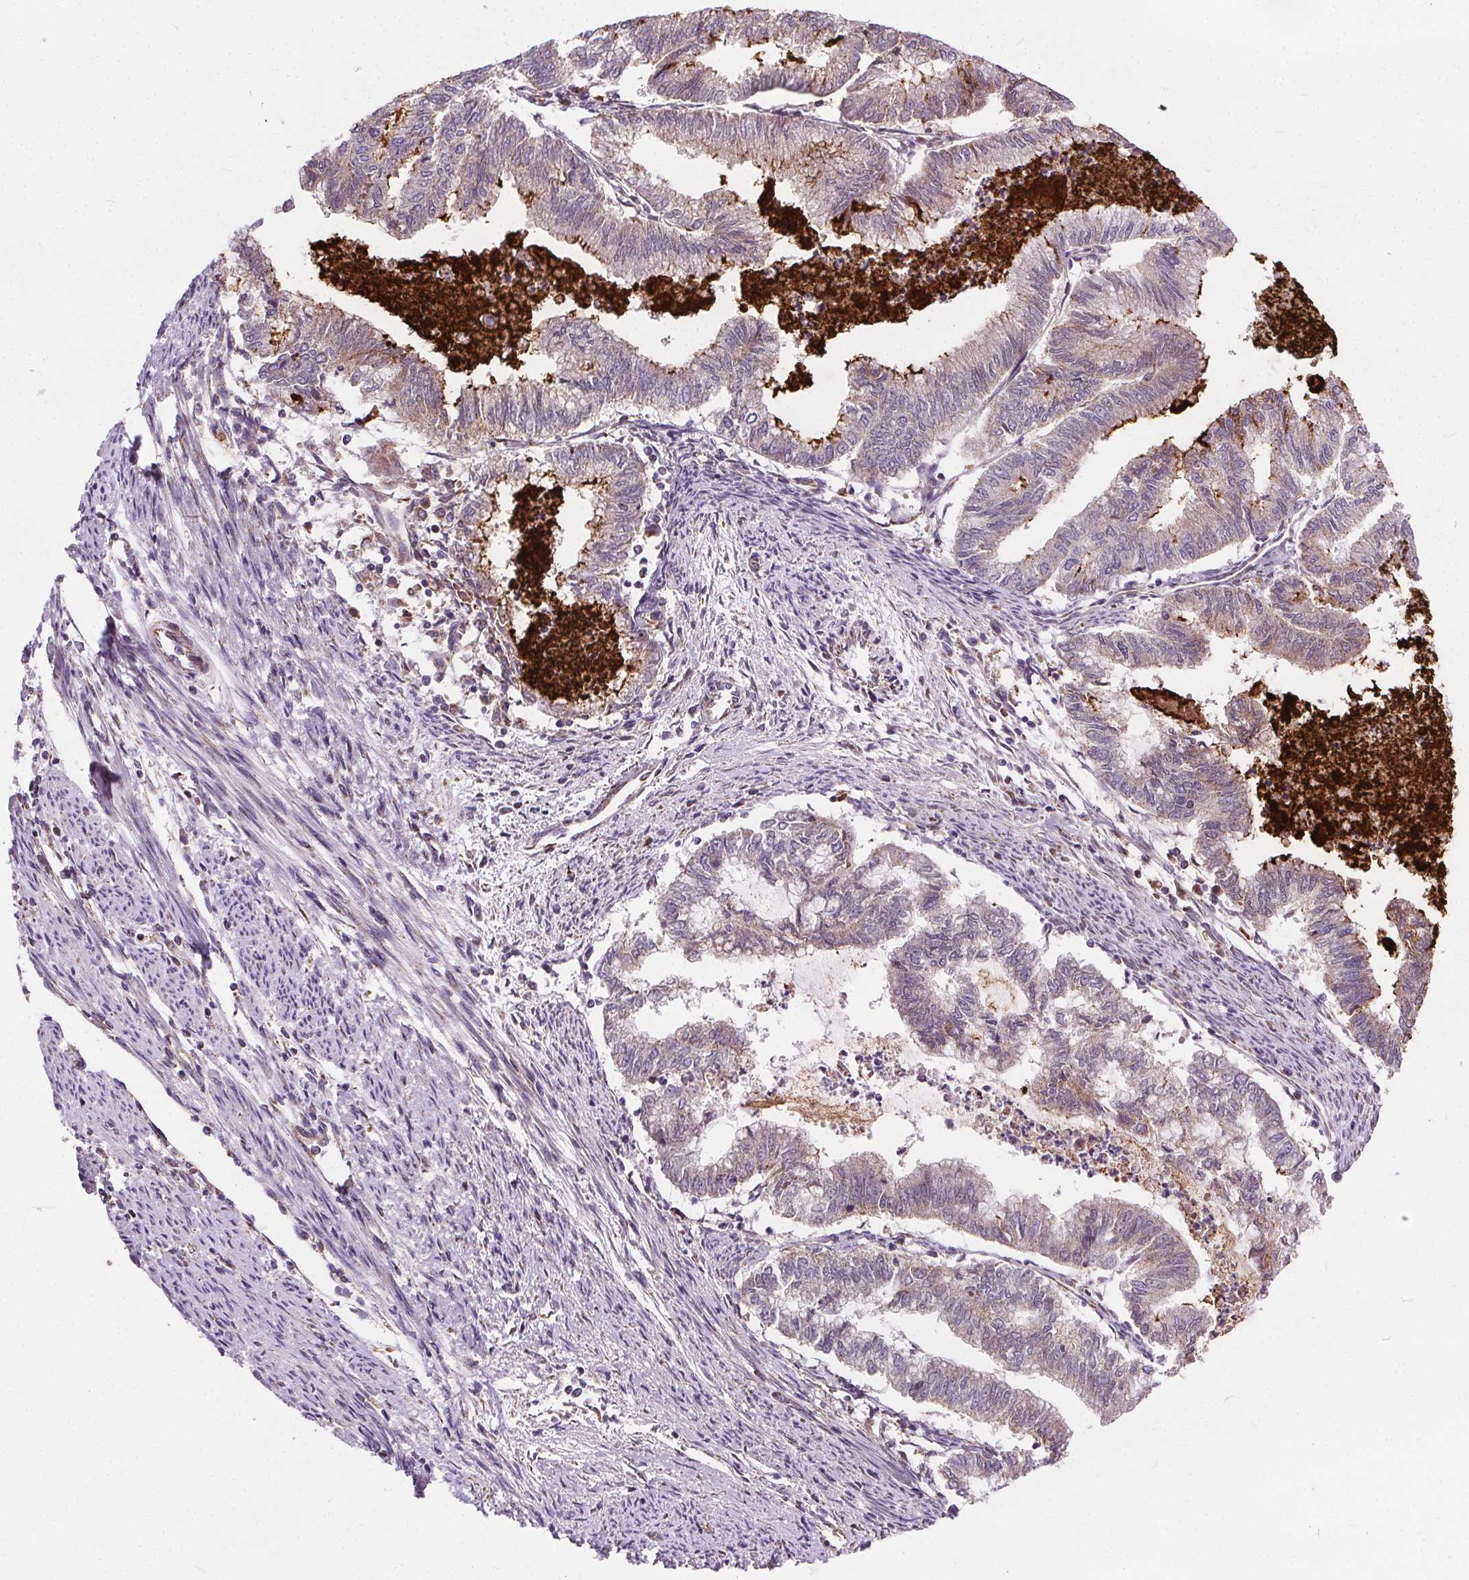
{"staining": {"intensity": "moderate", "quantity": "<25%", "location": "cytoplasmic/membranous"}, "tissue": "endometrial cancer", "cell_type": "Tumor cells", "image_type": "cancer", "snomed": [{"axis": "morphology", "description": "Adenocarcinoma, NOS"}, {"axis": "topography", "description": "Endometrium"}], "caption": "Human endometrial cancer (adenocarcinoma) stained for a protein (brown) exhibits moderate cytoplasmic/membranous positive expression in about <25% of tumor cells.", "gene": "GOLT1B", "patient": {"sex": "female", "age": 79}}